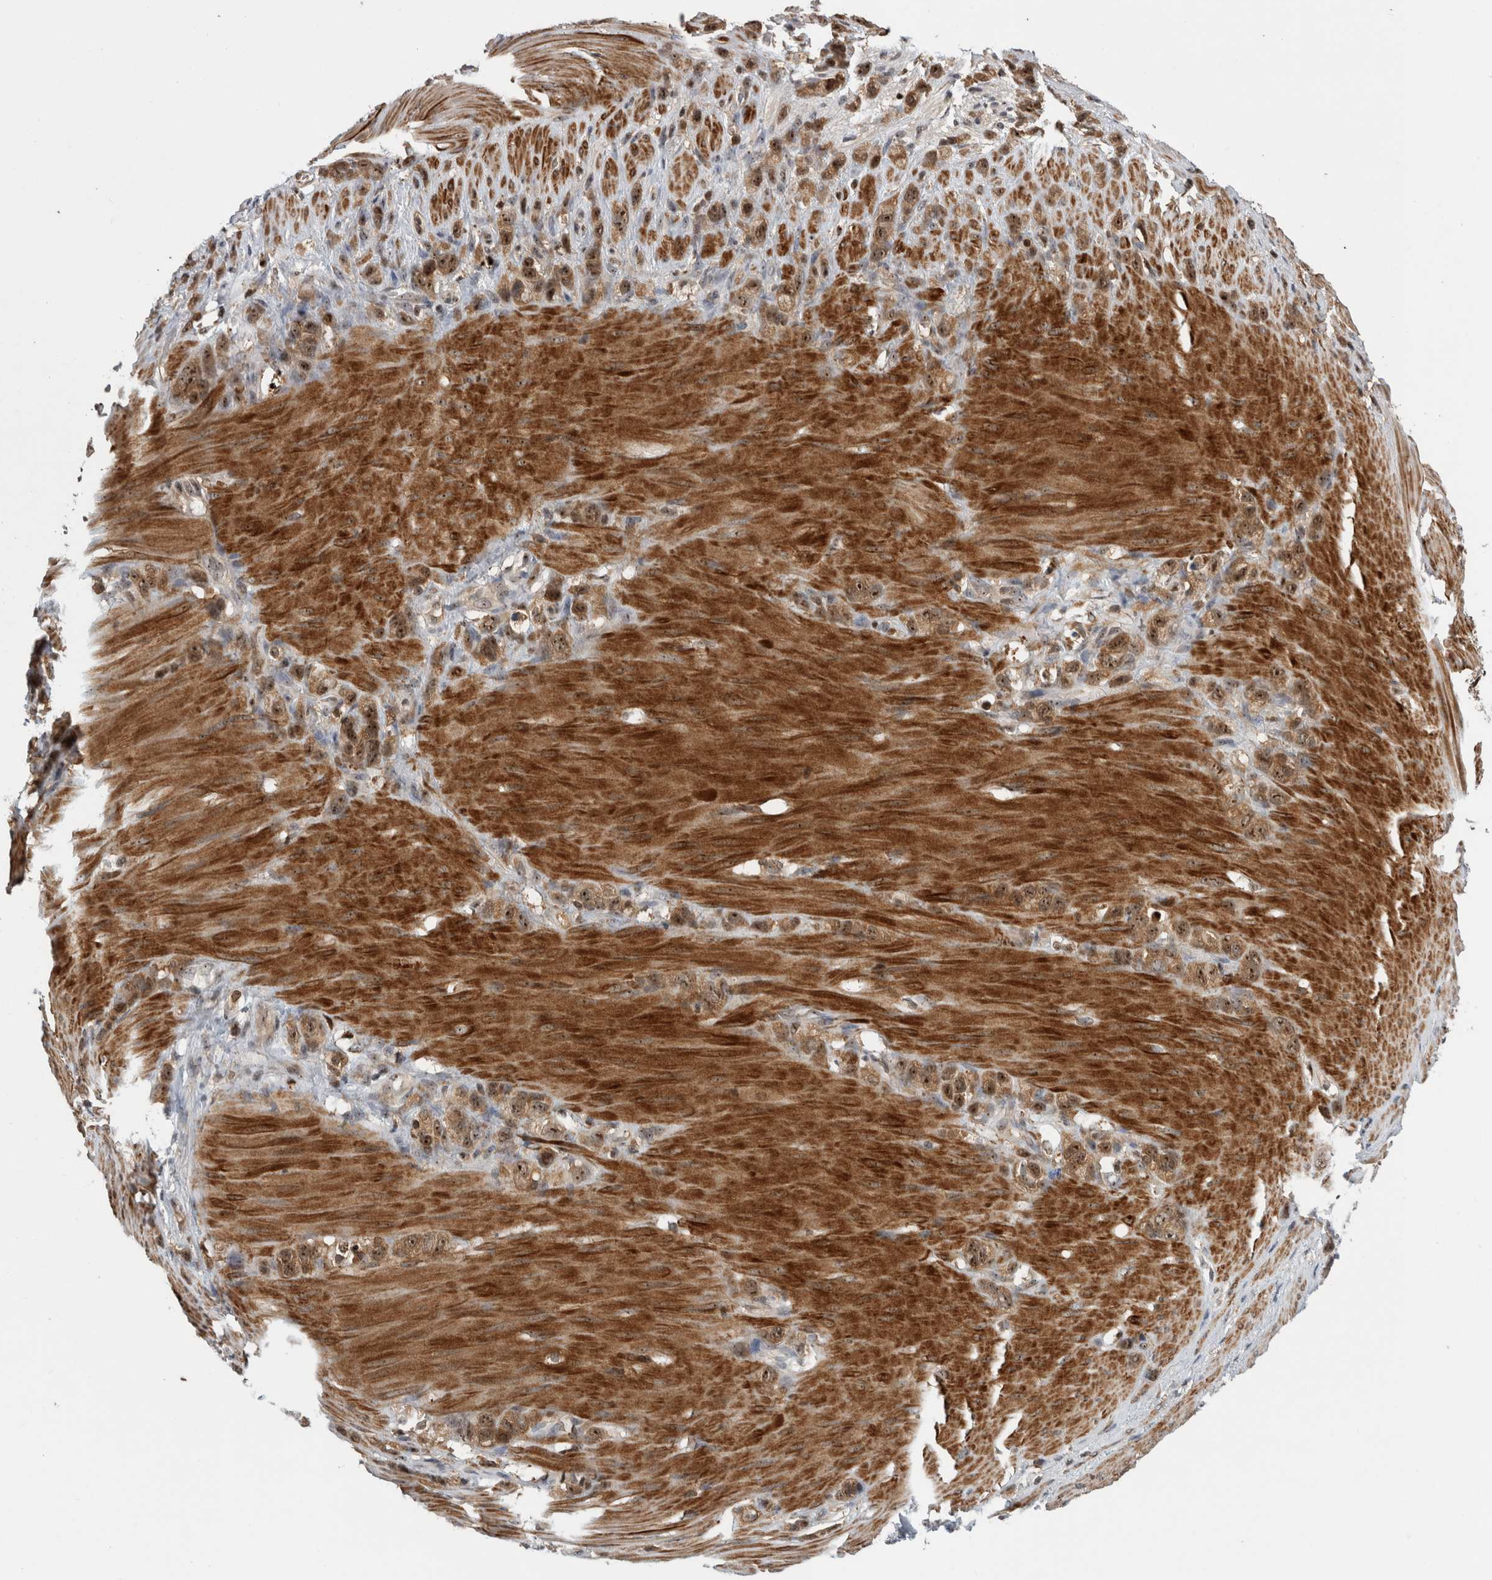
{"staining": {"intensity": "moderate", "quantity": ">75%", "location": "cytoplasmic/membranous,nuclear"}, "tissue": "stomach cancer", "cell_type": "Tumor cells", "image_type": "cancer", "snomed": [{"axis": "morphology", "description": "Normal tissue, NOS"}, {"axis": "morphology", "description": "Adenocarcinoma, NOS"}, {"axis": "morphology", "description": "Adenocarcinoma, High grade"}, {"axis": "topography", "description": "Stomach, upper"}, {"axis": "topography", "description": "Stomach"}], "caption": "Adenocarcinoma (high-grade) (stomach) stained for a protein (brown) demonstrates moderate cytoplasmic/membranous and nuclear positive staining in about >75% of tumor cells.", "gene": "TDRD7", "patient": {"sex": "female", "age": 65}}